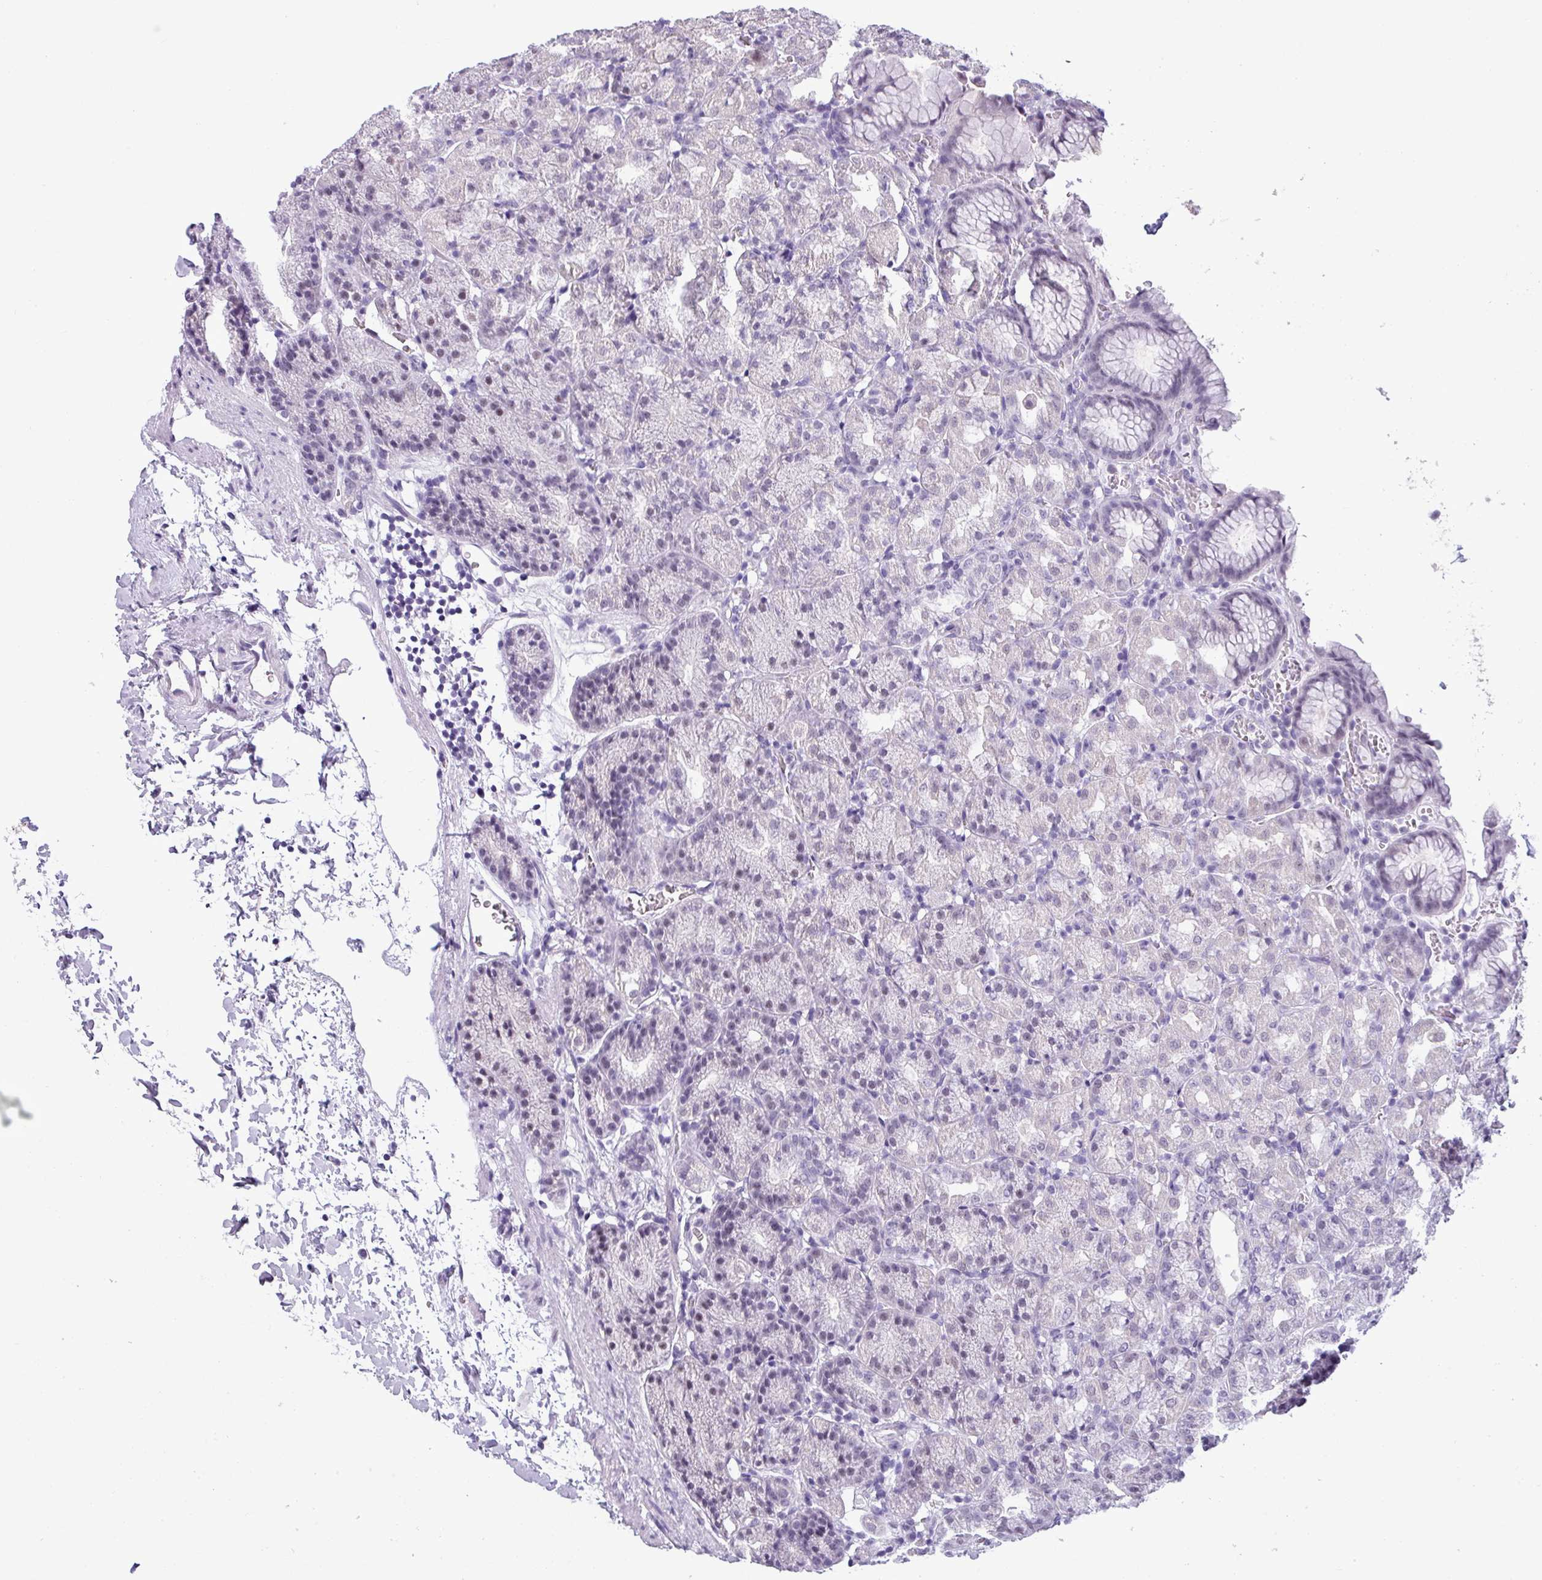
{"staining": {"intensity": "weak", "quantity": "<25%", "location": "nuclear"}, "tissue": "stomach", "cell_type": "Glandular cells", "image_type": "normal", "snomed": [{"axis": "morphology", "description": "Normal tissue, NOS"}, {"axis": "topography", "description": "Stomach, upper"}], "caption": "Immunohistochemistry (IHC) histopathology image of benign stomach: human stomach stained with DAB (3,3'-diaminobenzidine) demonstrates no significant protein positivity in glandular cells.", "gene": "SRGAP1", "patient": {"sex": "female", "age": 81}}